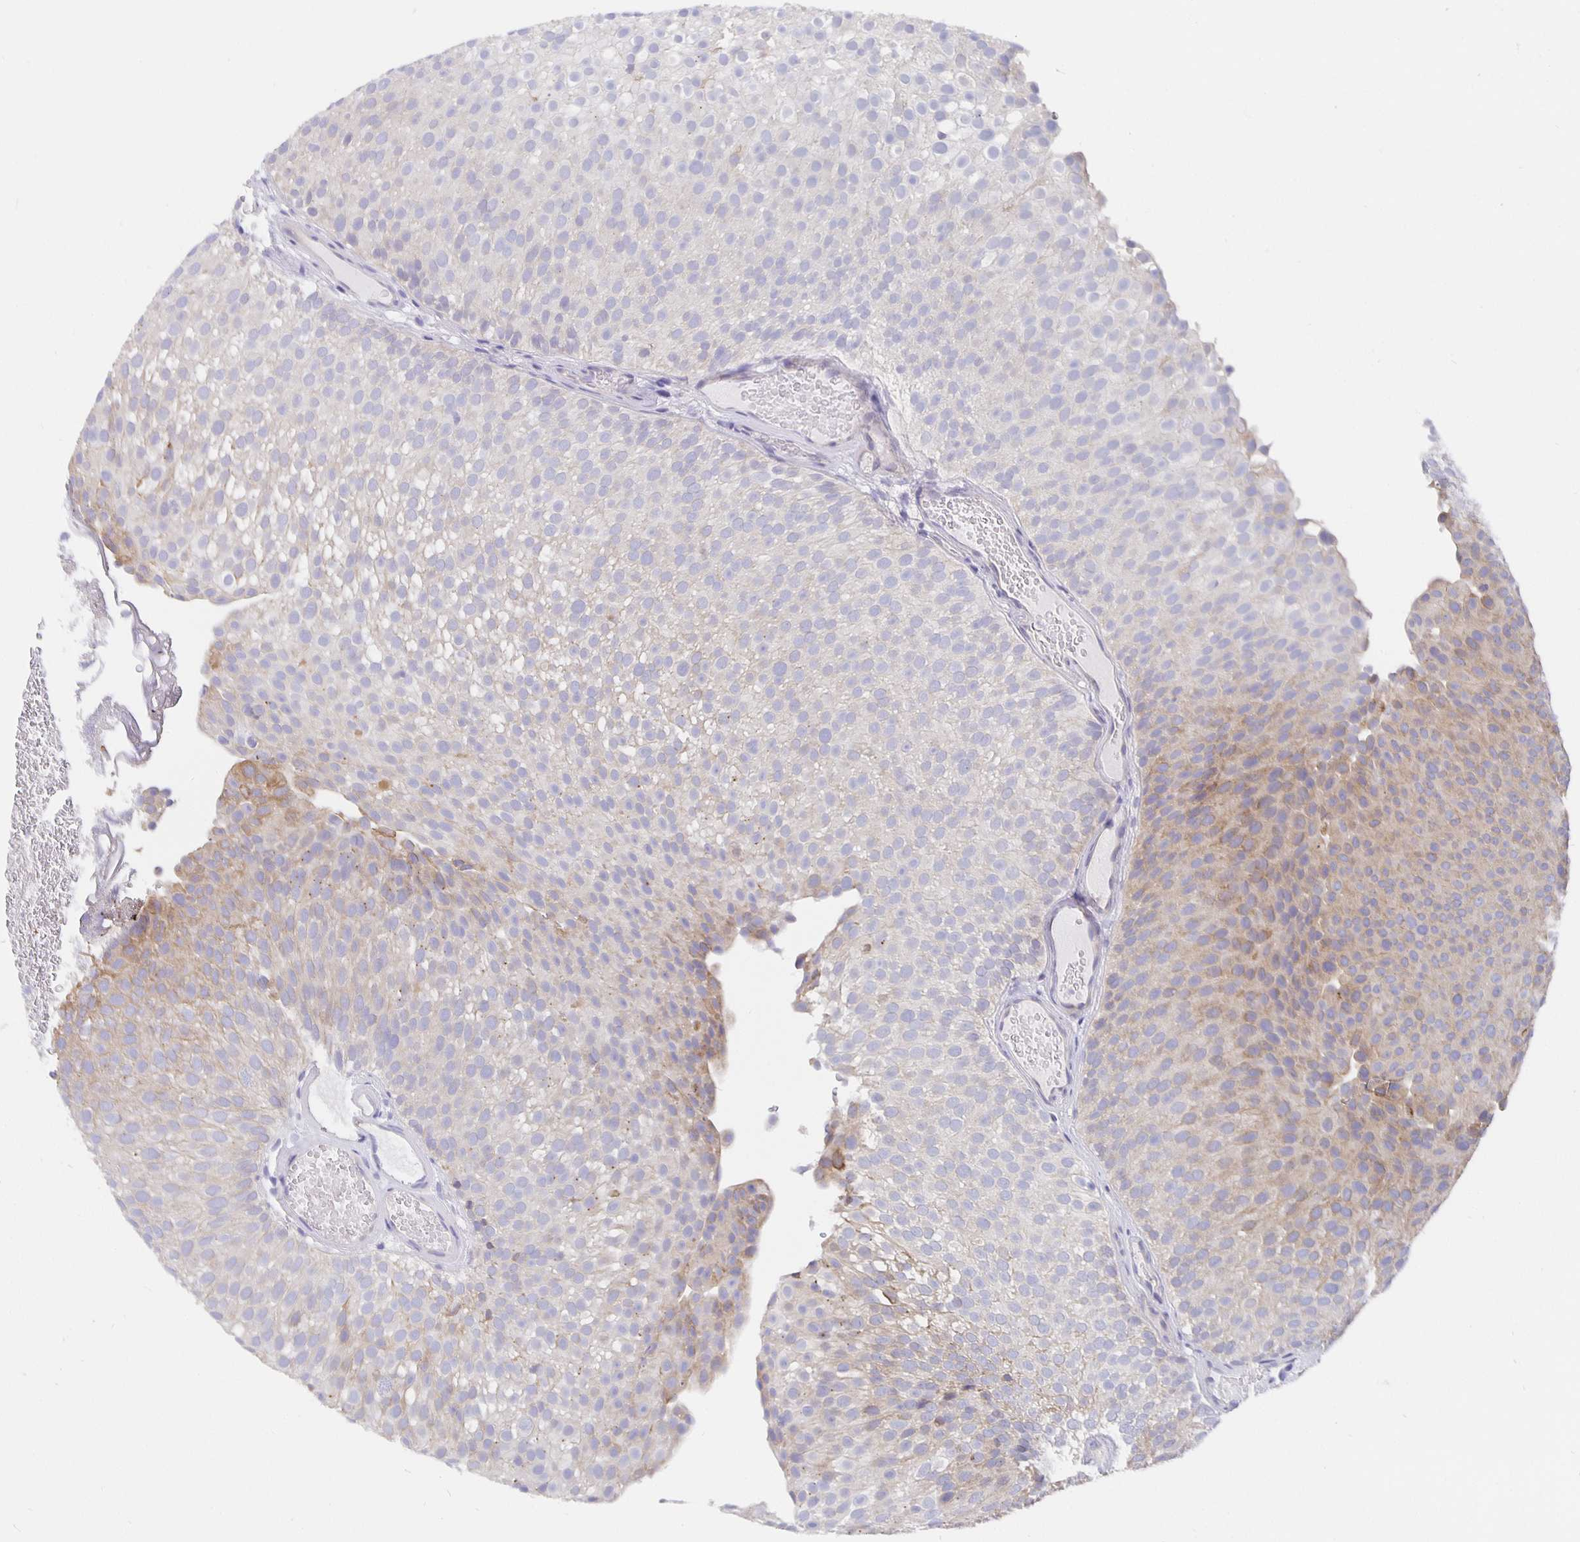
{"staining": {"intensity": "moderate", "quantity": "25%-75%", "location": "cytoplasmic/membranous"}, "tissue": "urothelial cancer", "cell_type": "Tumor cells", "image_type": "cancer", "snomed": [{"axis": "morphology", "description": "Urothelial carcinoma, Low grade"}, {"axis": "topography", "description": "Urinary bladder"}], "caption": "Immunohistochemical staining of low-grade urothelial carcinoma reveals medium levels of moderate cytoplasmic/membranous staining in about 25%-75% of tumor cells.", "gene": "CFAP74", "patient": {"sex": "male", "age": 78}}